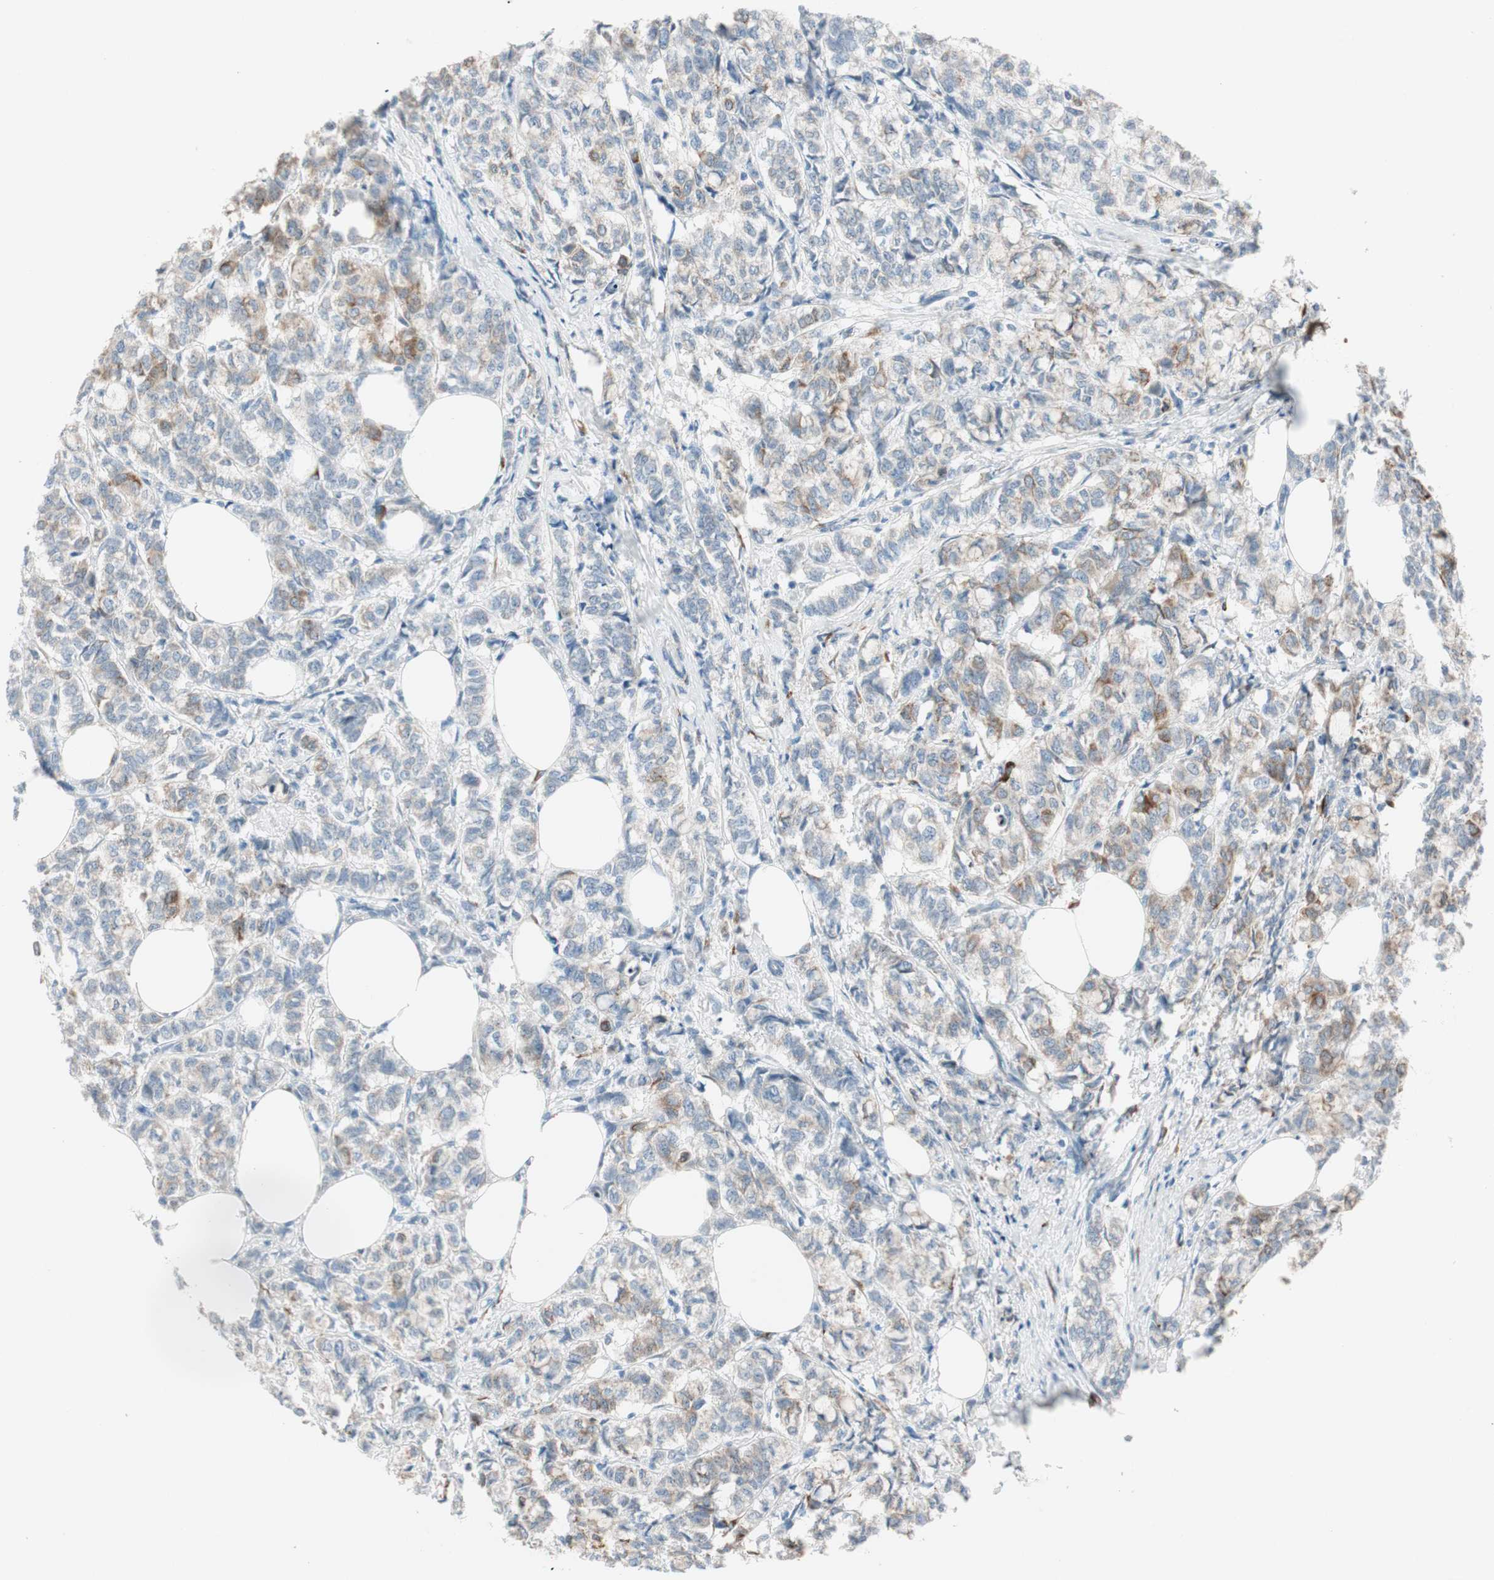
{"staining": {"intensity": "moderate", "quantity": "25%-75%", "location": "cytoplasmic/membranous"}, "tissue": "breast cancer", "cell_type": "Tumor cells", "image_type": "cancer", "snomed": [{"axis": "morphology", "description": "Lobular carcinoma"}, {"axis": "topography", "description": "Breast"}], "caption": "Human breast cancer (lobular carcinoma) stained with a protein marker demonstrates moderate staining in tumor cells.", "gene": "P4HTM", "patient": {"sex": "female", "age": 60}}